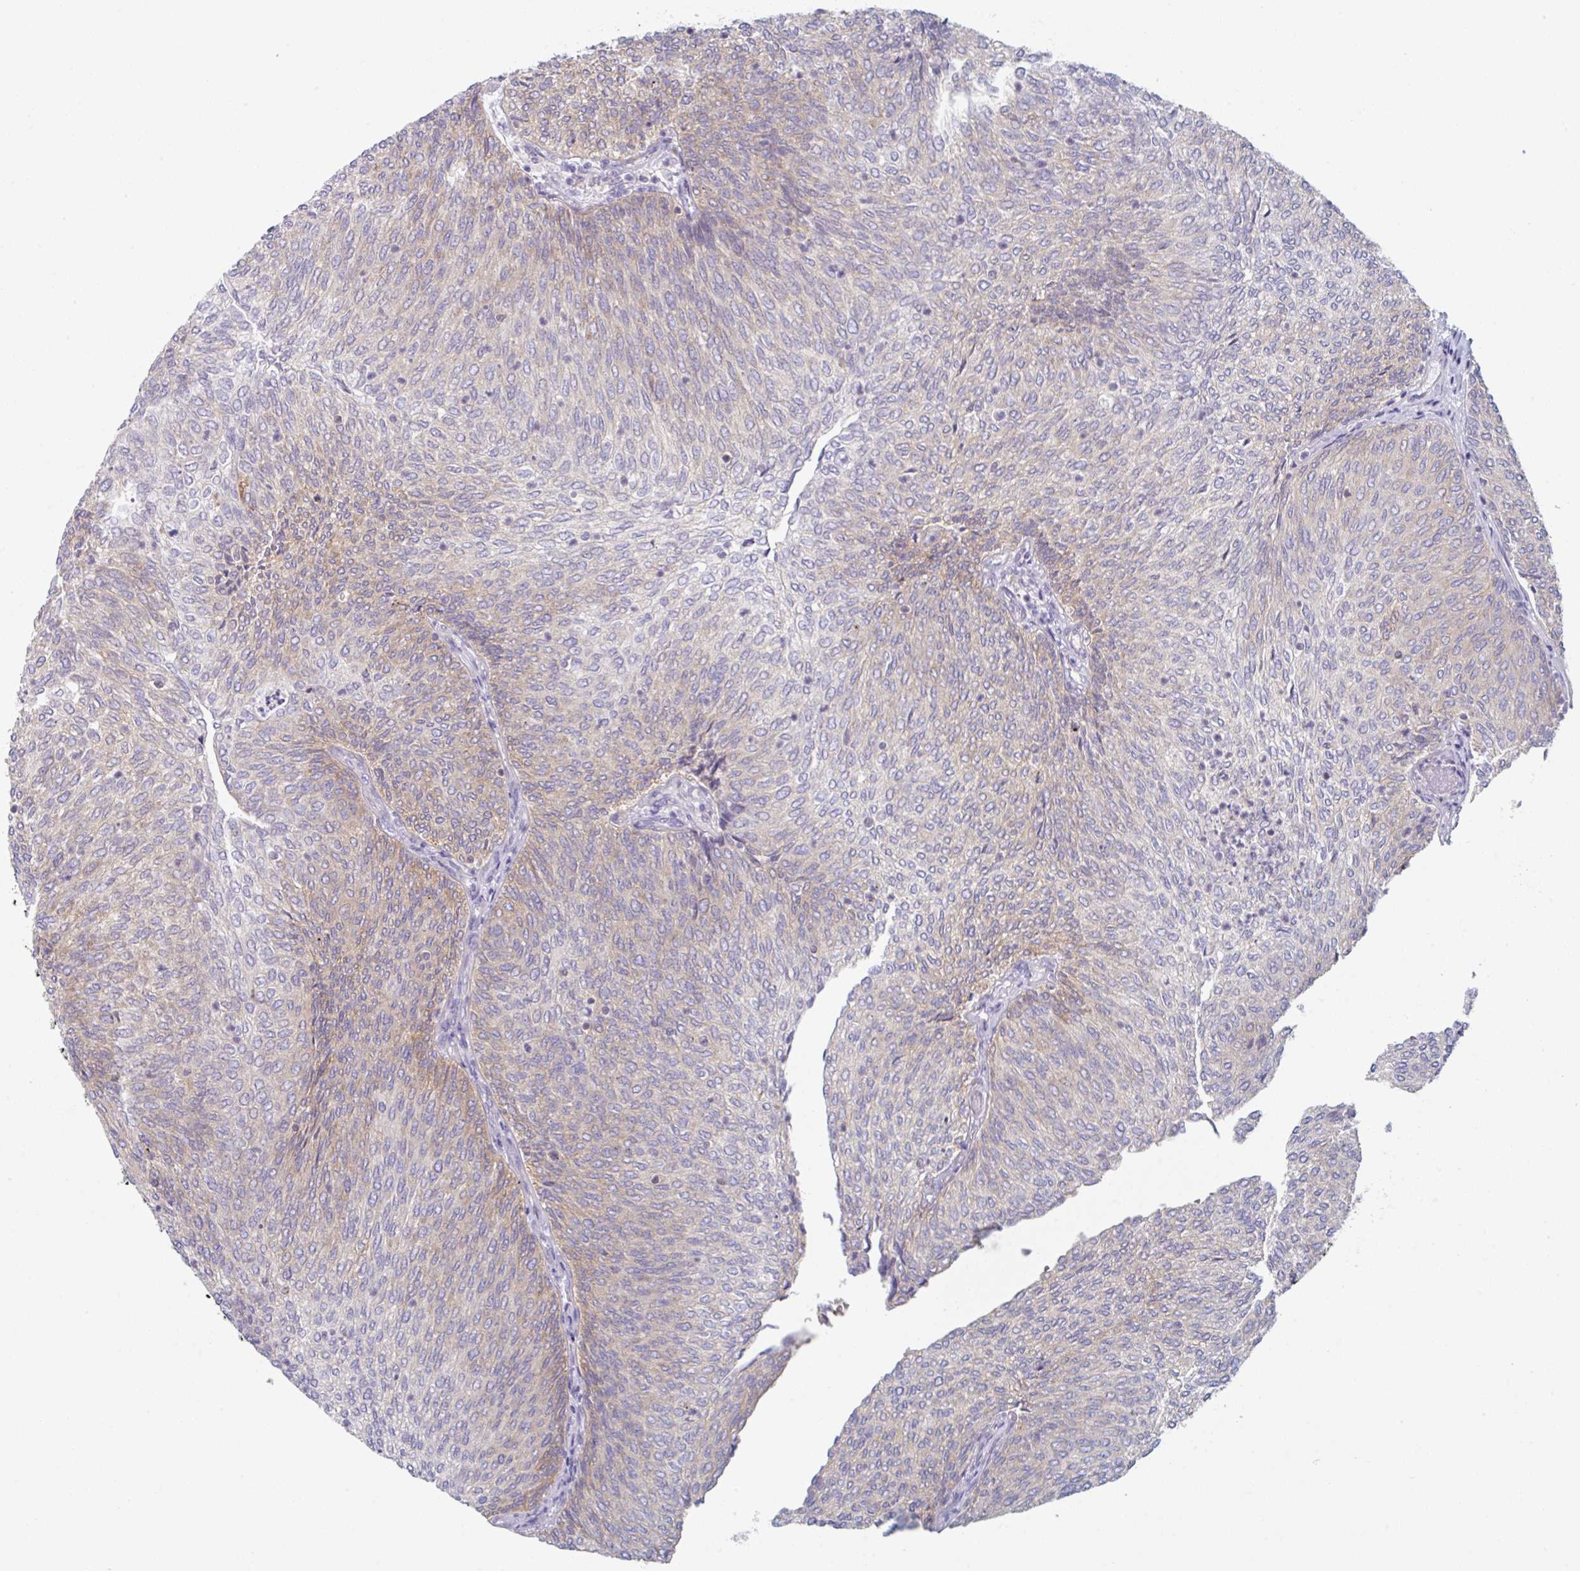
{"staining": {"intensity": "moderate", "quantity": "25%-75%", "location": "cytoplasmic/membranous"}, "tissue": "urothelial cancer", "cell_type": "Tumor cells", "image_type": "cancer", "snomed": [{"axis": "morphology", "description": "Urothelial carcinoma, High grade"}, {"axis": "topography", "description": "Urinary bladder"}], "caption": "Immunohistochemistry image of high-grade urothelial carcinoma stained for a protein (brown), which displays medium levels of moderate cytoplasmic/membranous expression in approximately 25%-75% of tumor cells.", "gene": "AMPD2", "patient": {"sex": "female", "age": 79}}